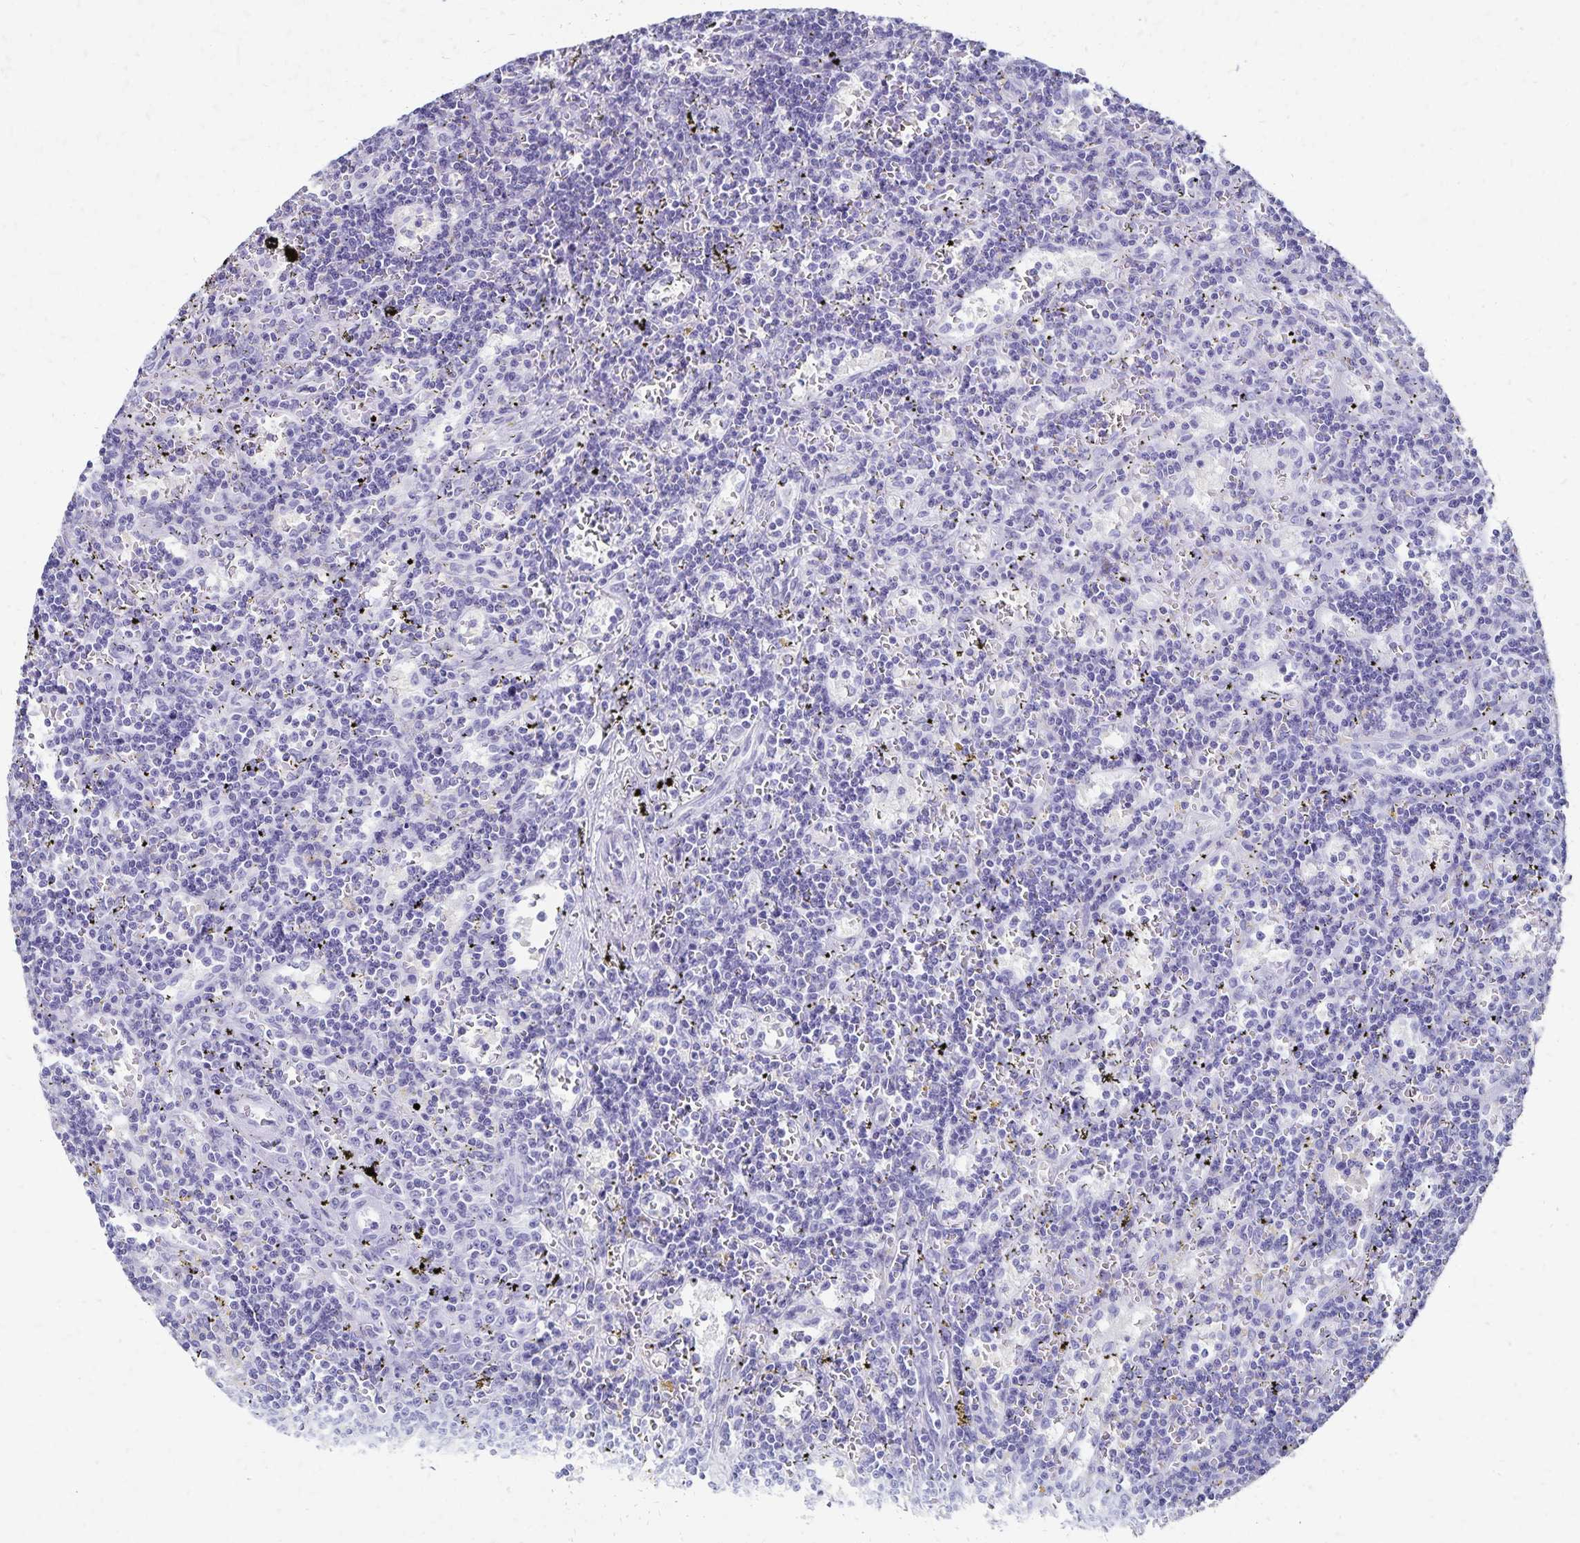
{"staining": {"intensity": "negative", "quantity": "none", "location": "none"}, "tissue": "lymphoma", "cell_type": "Tumor cells", "image_type": "cancer", "snomed": [{"axis": "morphology", "description": "Malignant lymphoma, non-Hodgkin's type, Low grade"}, {"axis": "topography", "description": "Spleen"}], "caption": "Tumor cells show no significant protein positivity in lymphoma.", "gene": "GIP", "patient": {"sex": "male", "age": 60}}